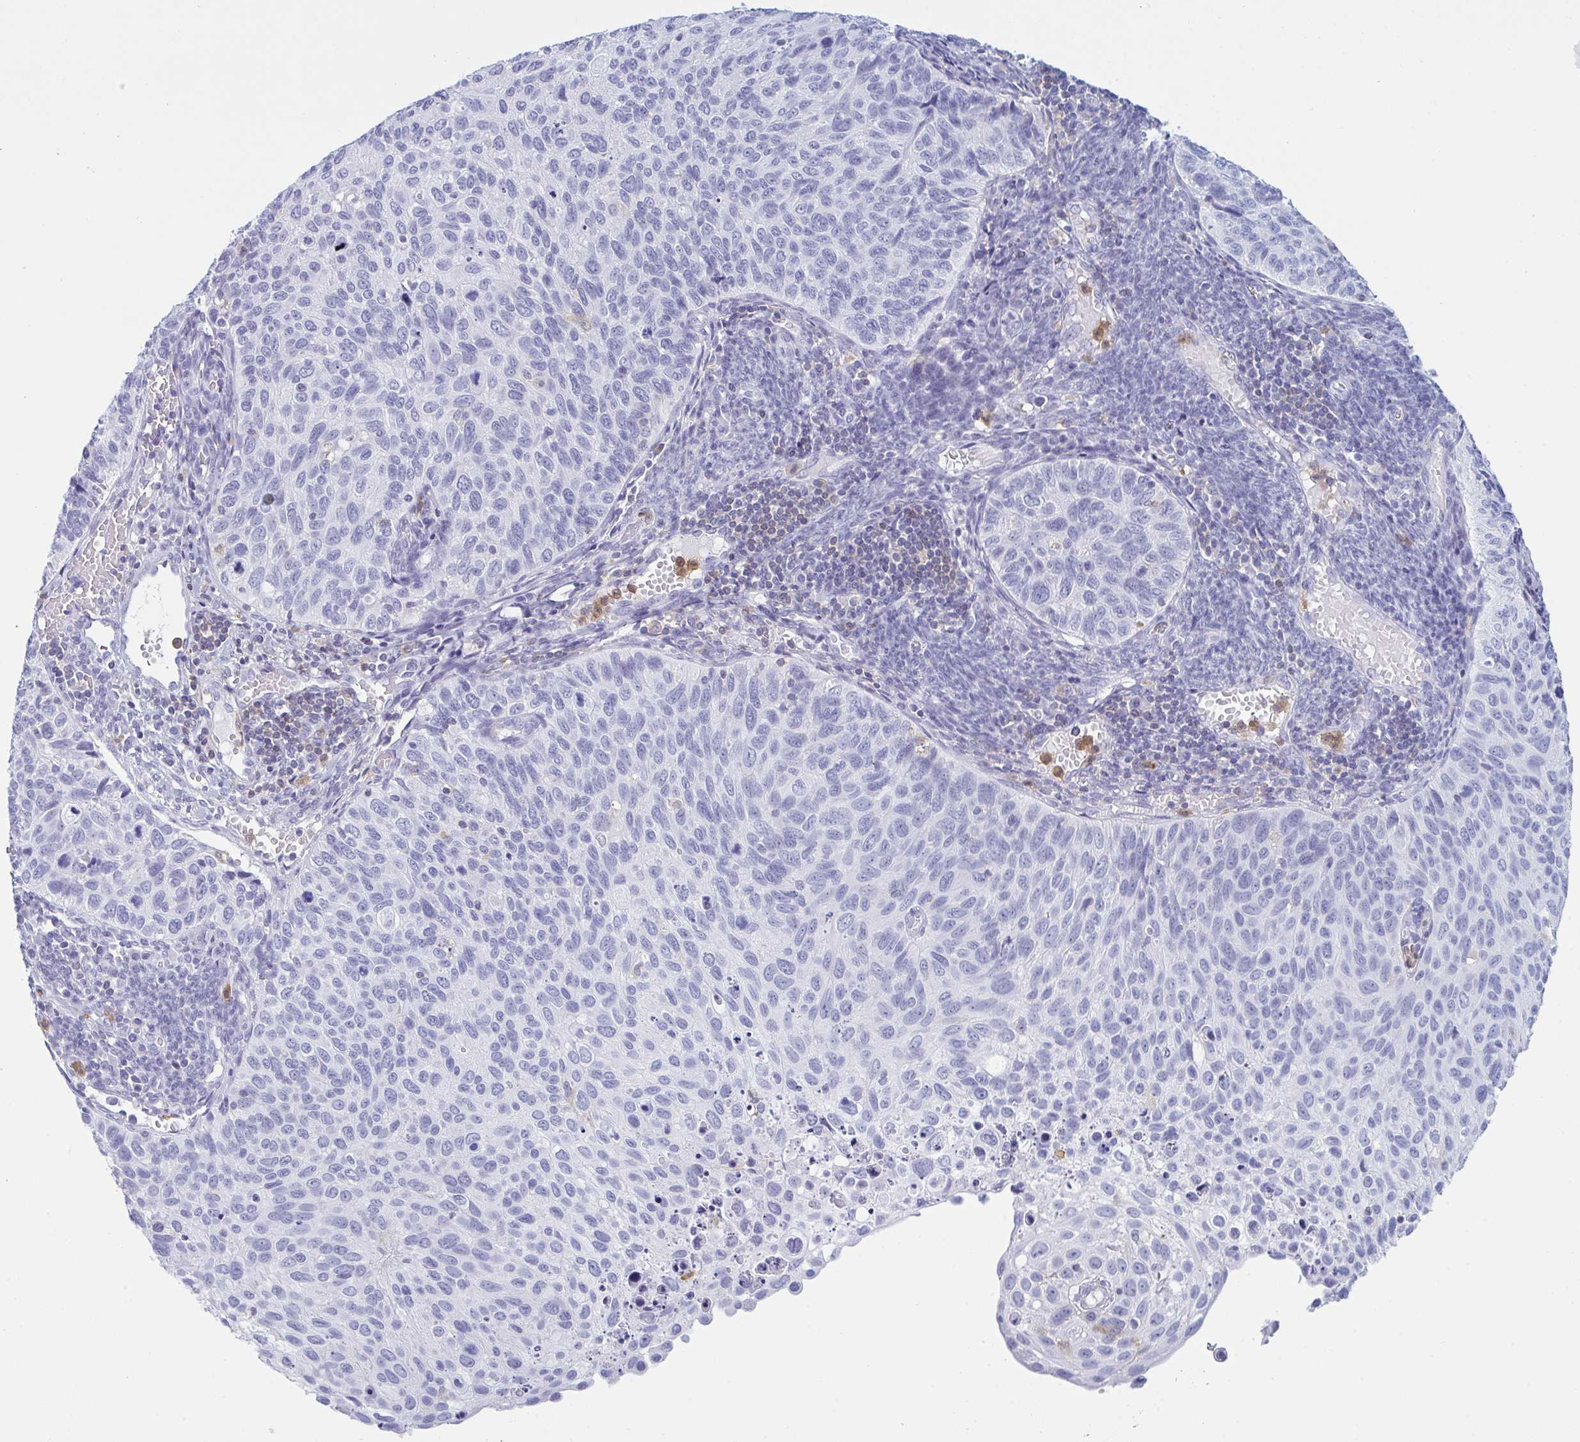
{"staining": {"intensity": "negative", "quantity": "none", "location": "none"}, "tissue": "cervical cancer", "cell_type": "Tumor cells", "image_type": "cancer", "snomed": [{"axis": "morphology", "description": "Squamous cell carcinoma, NOS"}, {"axis": "topography", "description": "Cervix"}], "caption": "The histopathology image shows no significant expression in tumor cells of cervical cancer (squamous cell carcinoma).", "gene": "MYO1F", "patient": {"sex": "female", "age": 70}}